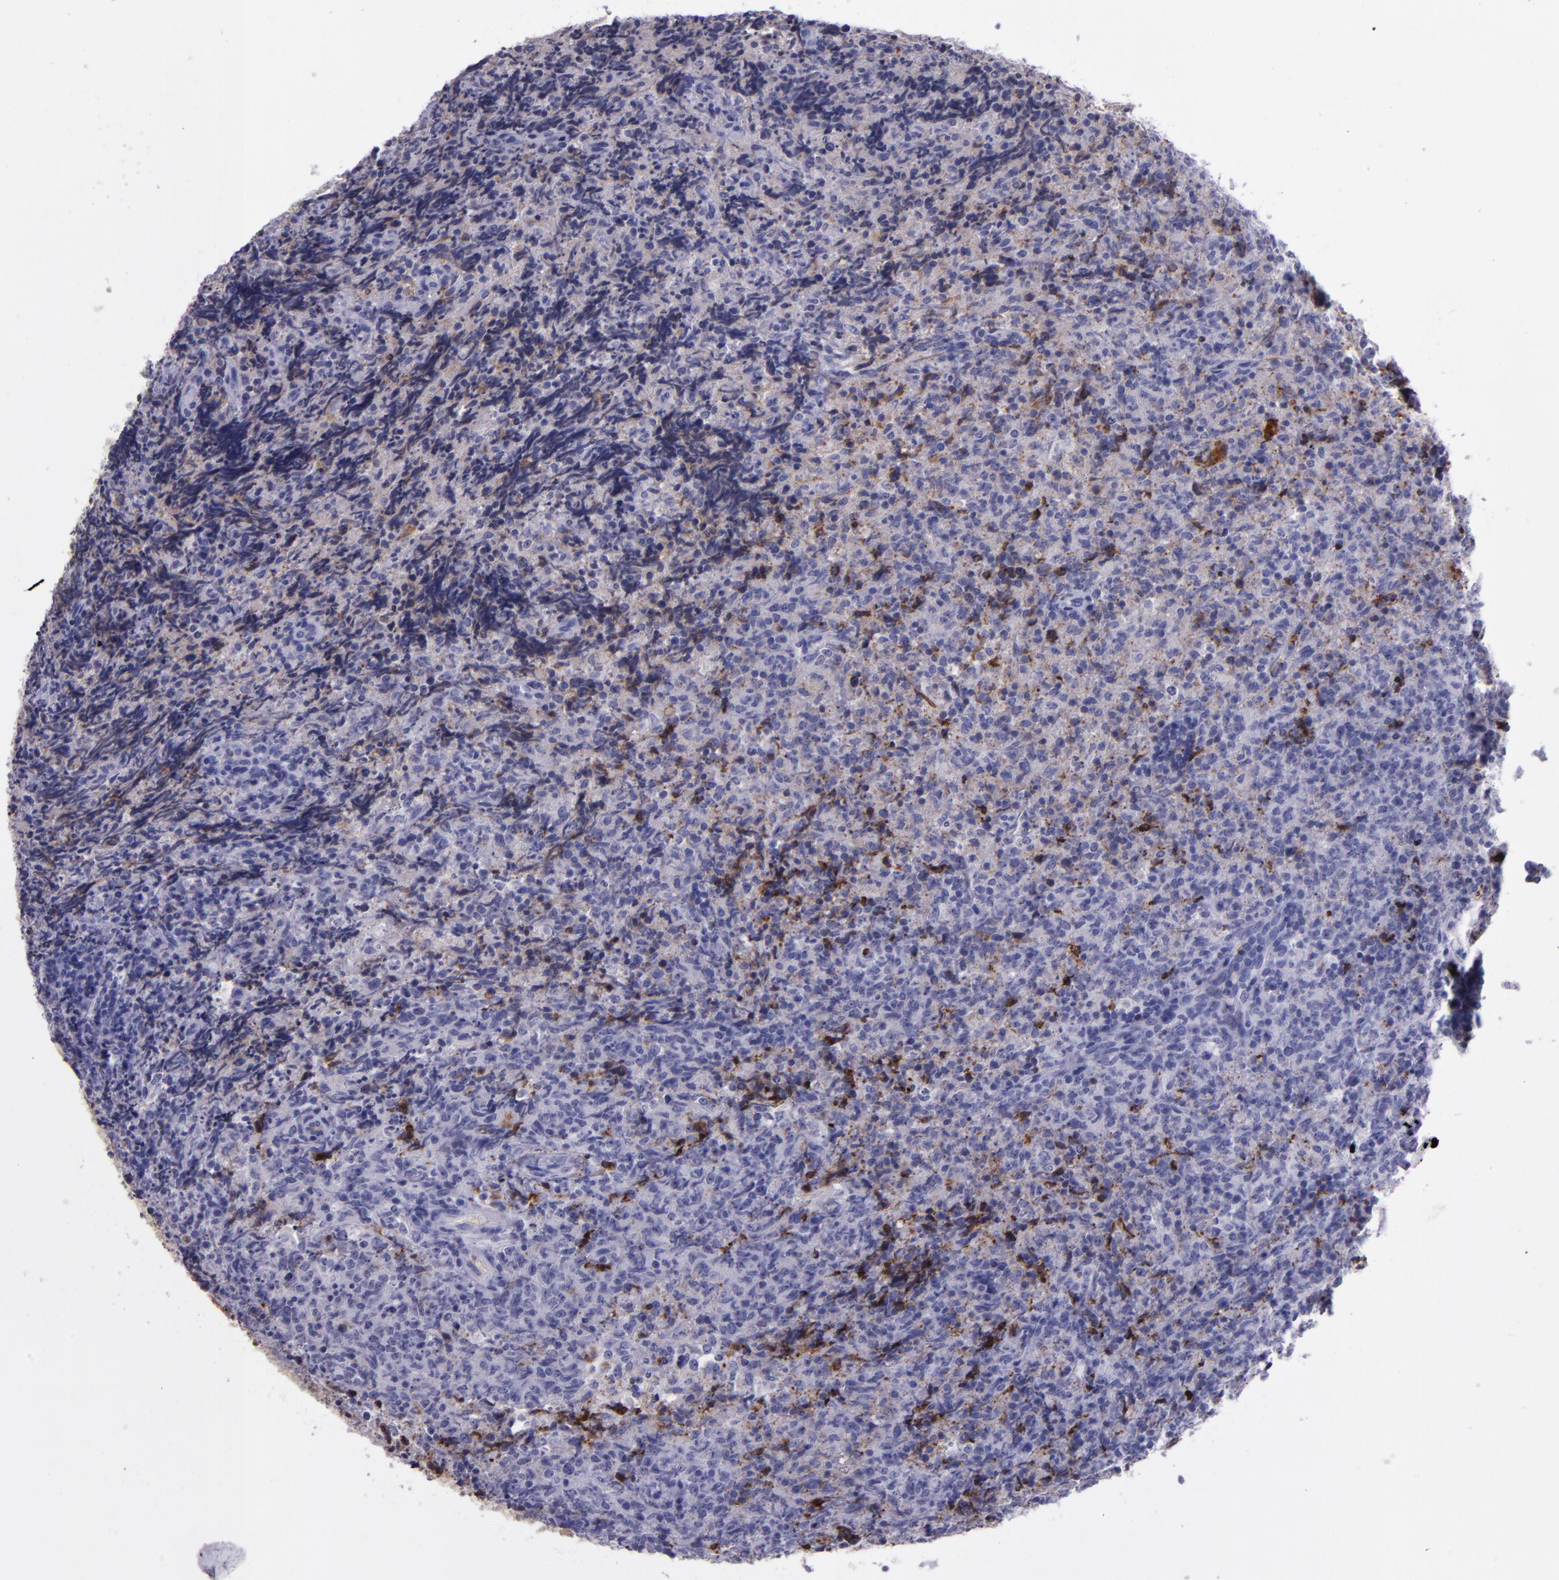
{"staining": {"intensity": "moderate", "quantity": "<25%", "location": "cytoplasmic/membranous"}, "tissue": "lymphoma", "cell_type": "Tumor cells", "image_type": "cancer", "snomed": [{"axis": "morphology", "description": "Malignant lymphoma, non-Hodgkin's type, High grade"}, {"axis": "topography", "description": "Tonsil"}], "caption": "Moderate cytoplasmic/membranous staining for a protein is appreciated in approximately <25% of tumor cells of lymphoma using immunohistochemistry.", "gene": "APOH", "patient": {"sex": "female", "age": 36}}